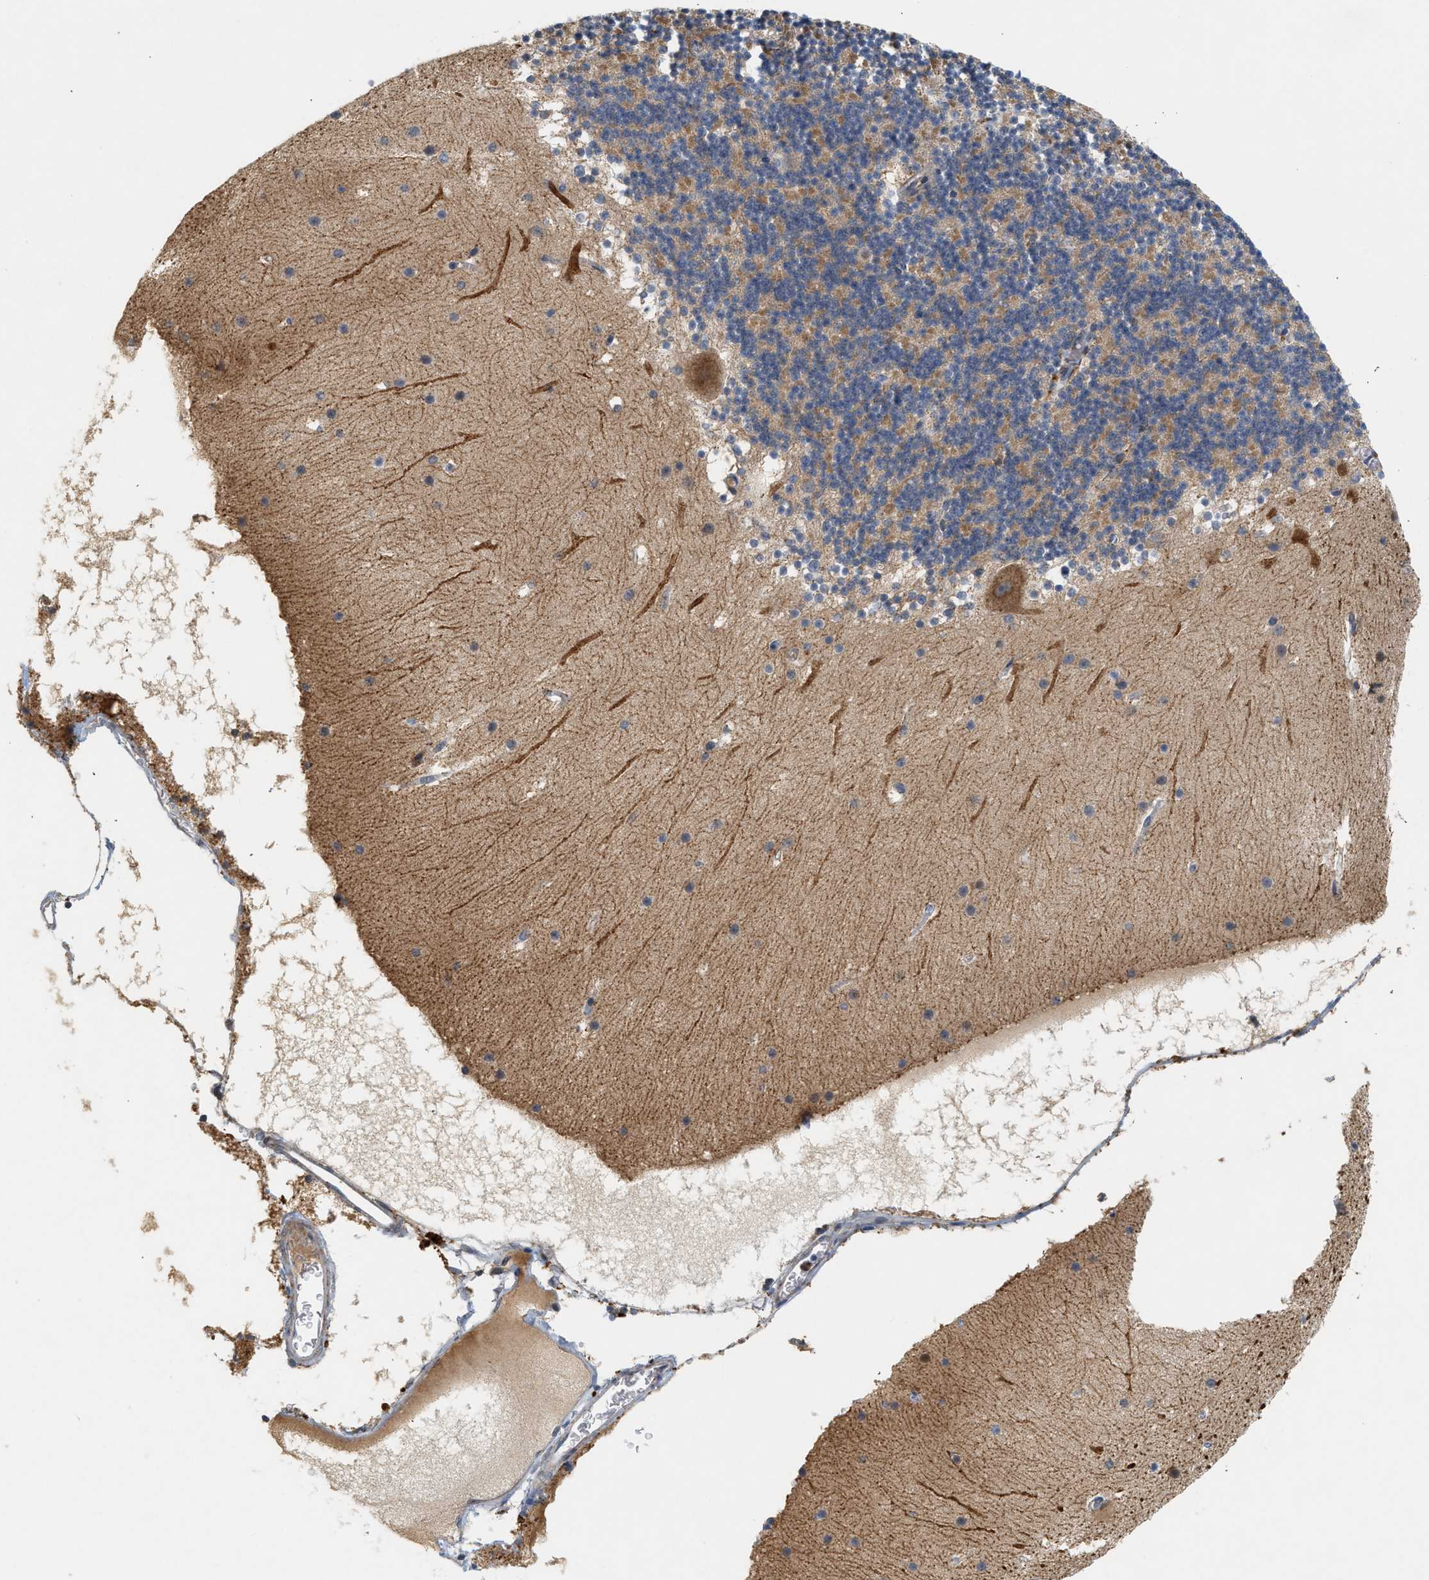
{"staining": {"intensity": "strong", "quantity": "25%-75%", "location": "cytoplasmic/membranous"}, "tissue": "cerebellum", "cell_type": "Cells in granular layer", "image_type": "normal", "snomed": [{"axis": "morphology", "description": "Normal tissue, NOS"}, {"axis": "topography", "description": "Cerebellum"}], "caption": "IHC photomicrograph of unremarkable human cerebellum stained for a protein (brown), which demonstrates high levels of strong cytoplasmic/membranous staining in about 25%-75% of cells in granular layer.", "gene": "MCU", "patient": {"sex": "male", "age": 45}}